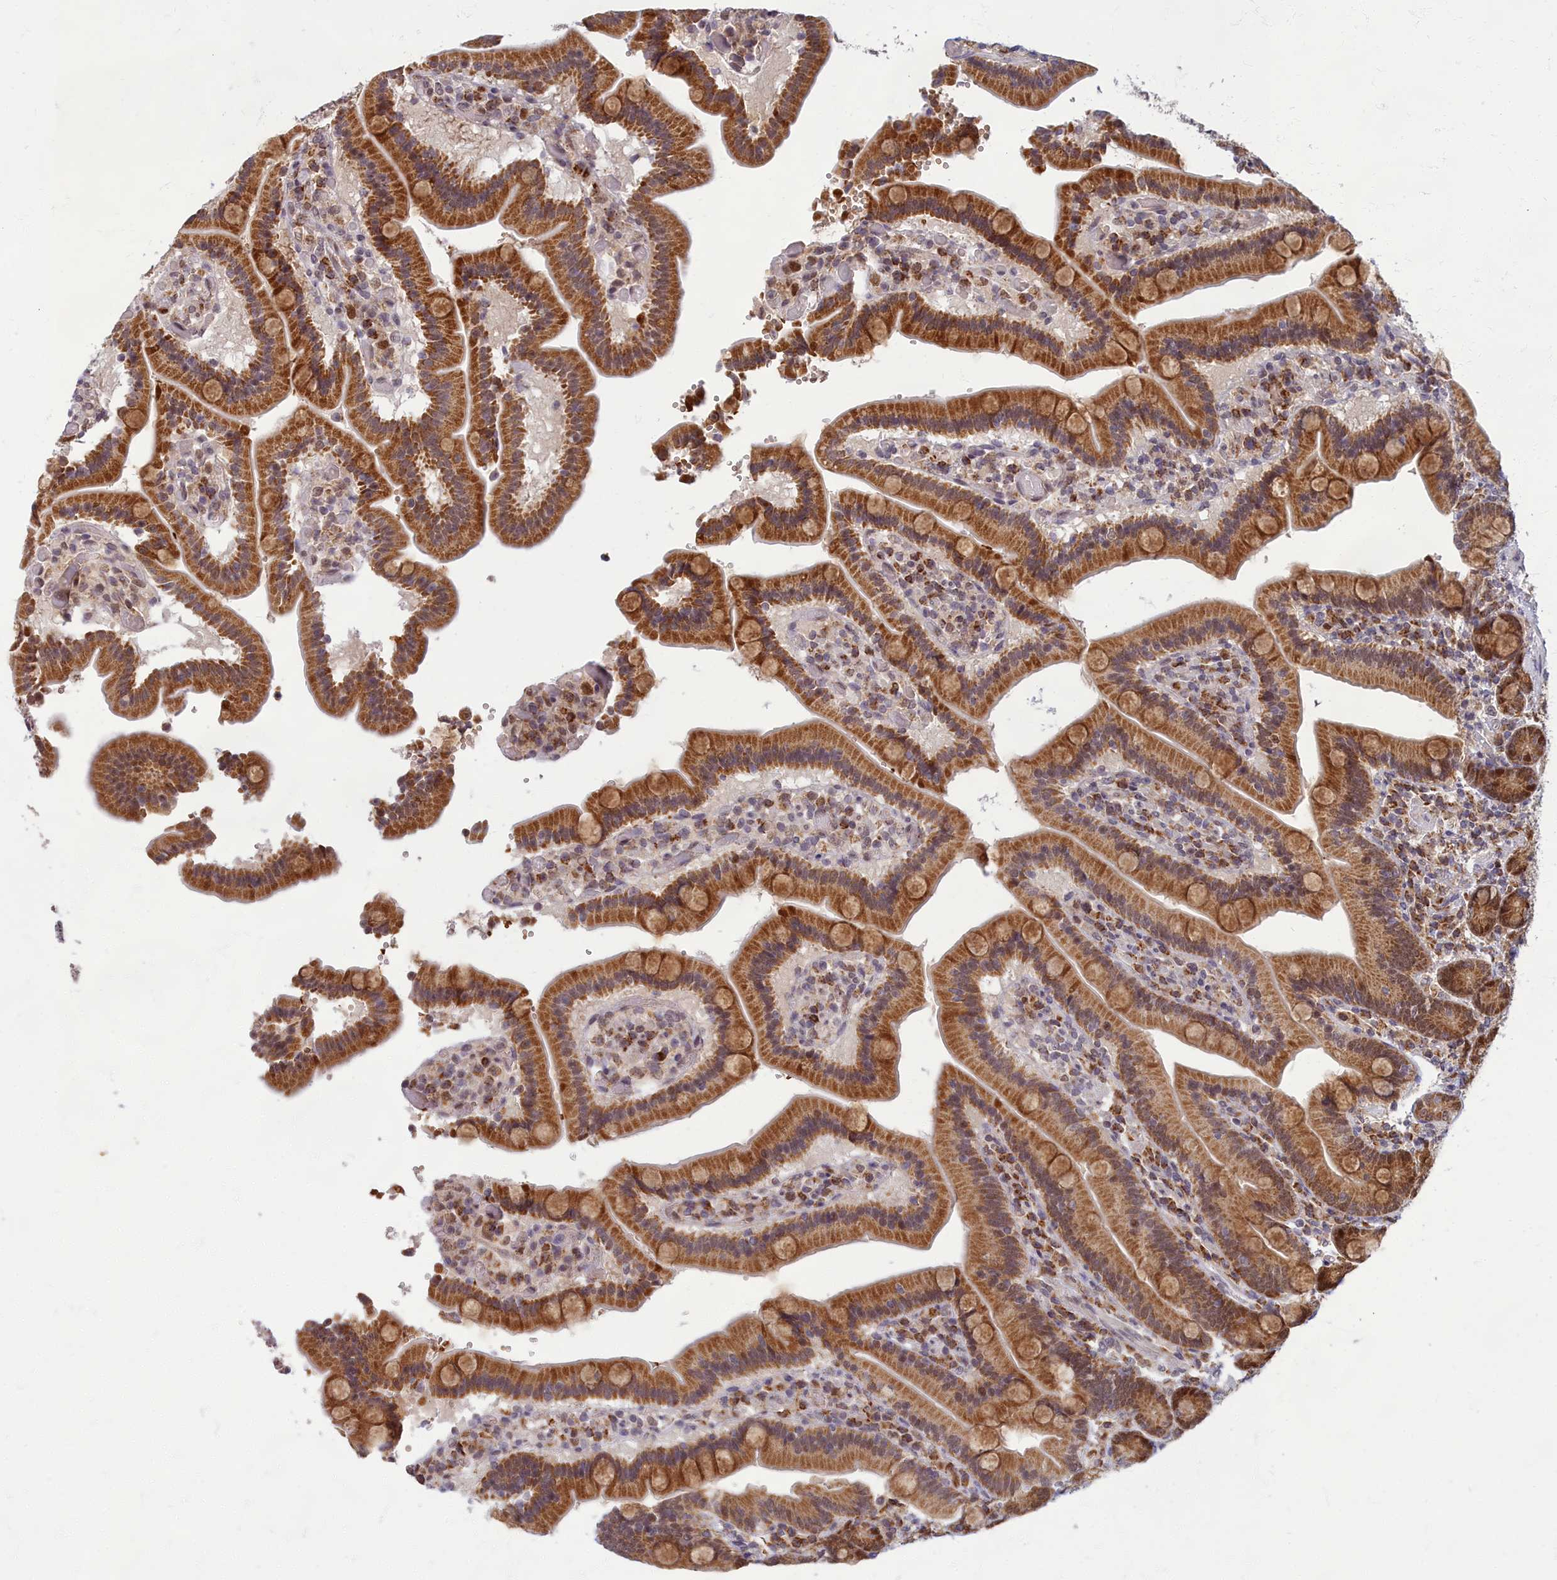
{"staining": {"intensity": "strong", "quantity": ">75%", "location": "cytoplasmic/membranous,nuclear"}, "tissue": "duodenum", "cell_type": "Glandular cells", "image_type": "normal", "snomed": [{"axis": "morphology", "description": "Normal tissue, NOS"}, {"axis": "topography", "description": "Duodenum"}], "caption": "An immunohistochemistry micrograph of unremarkable tissue is shown. Protein staining in brown labels strong cytoplasmic/membranous,nuclear positivity in duodenum within glandular cells.", "gene": "EARS2", "patient": {"sex": "female", "age": 62}}